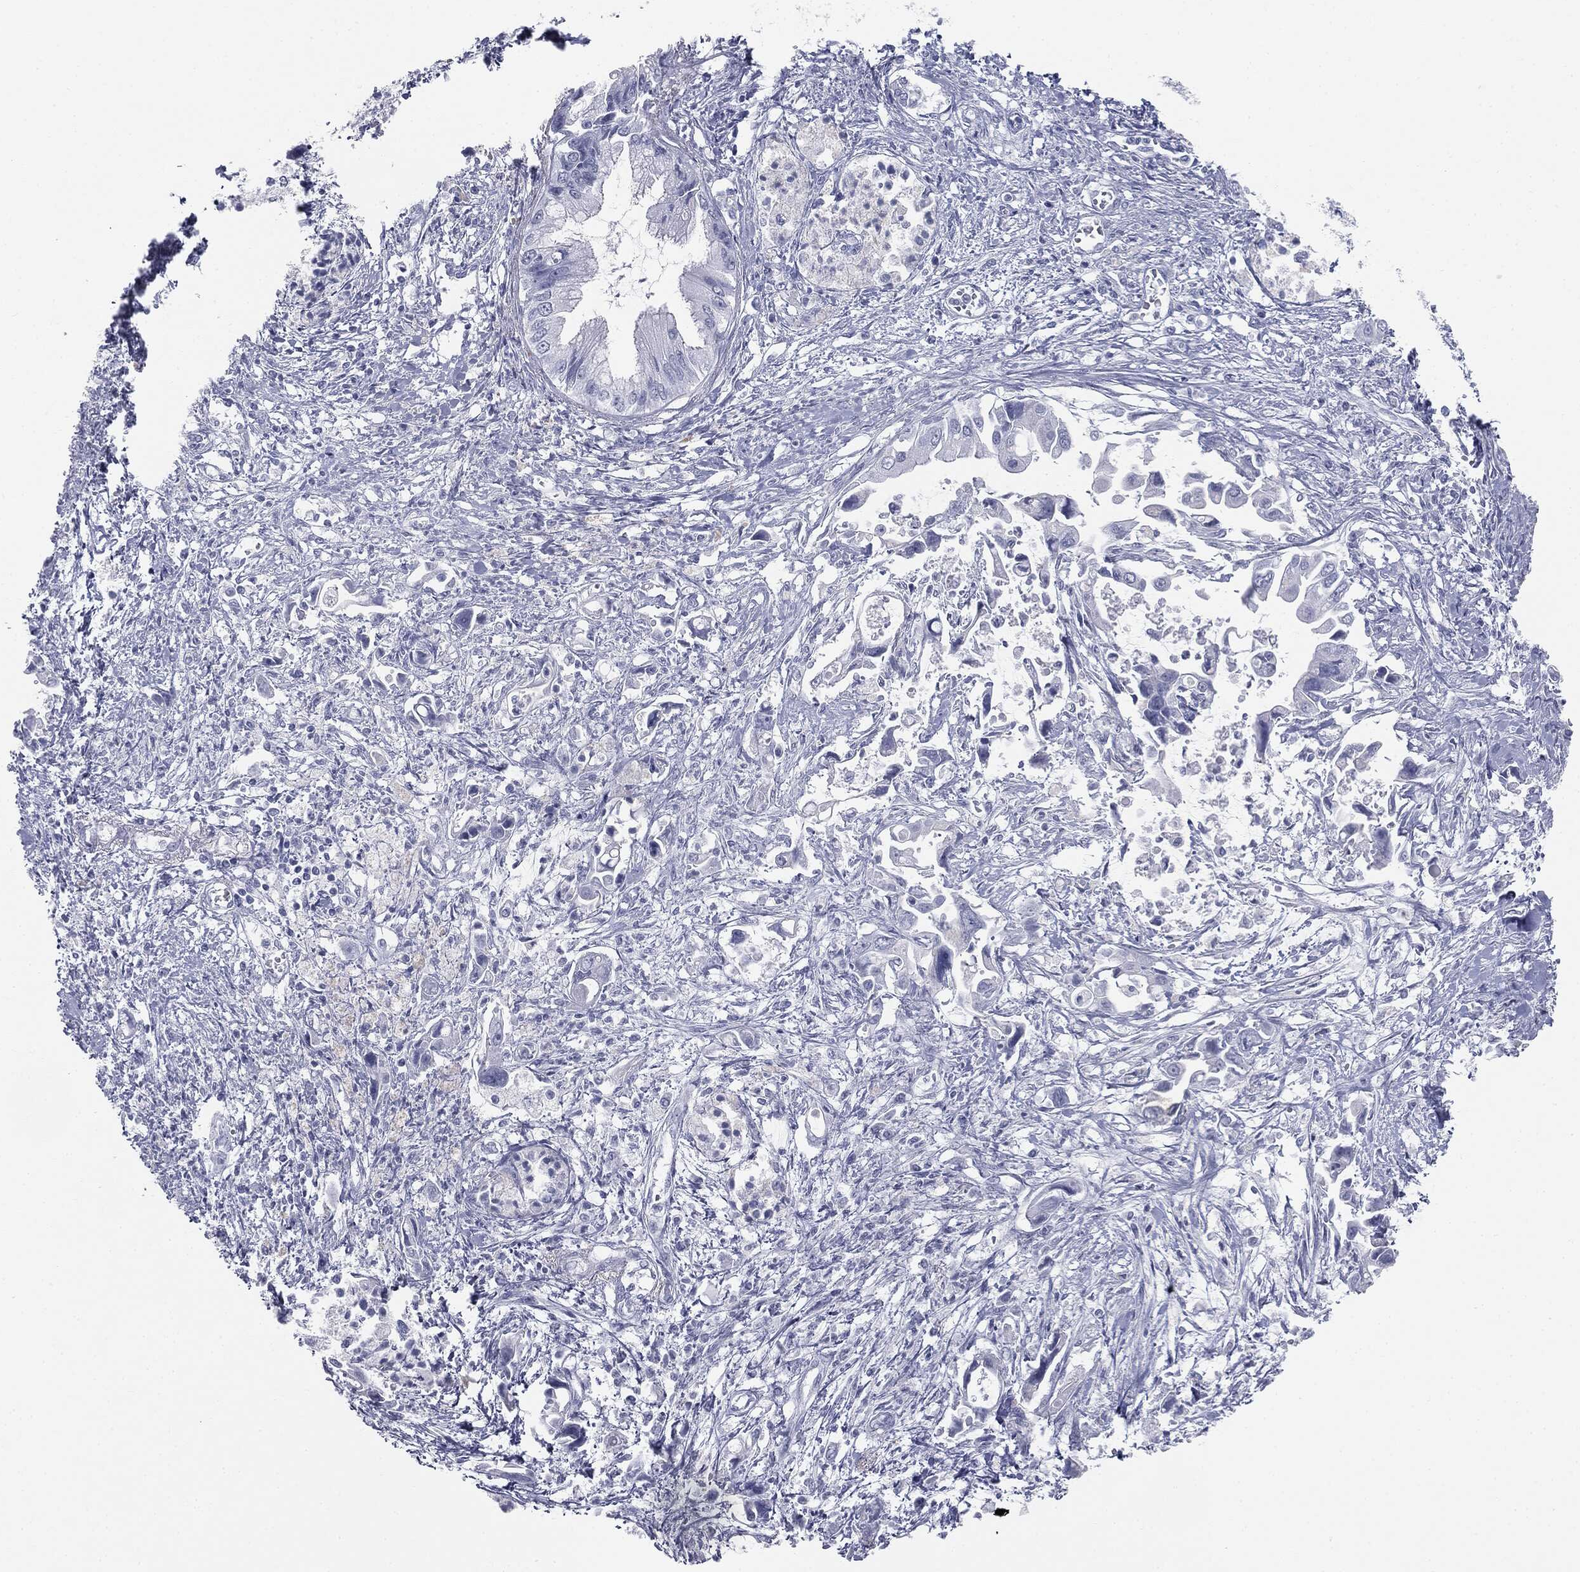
{"staining": {"intensity": "negative", "quantity": "none", "location": "none"}, "tissue": "pancreatic cancer", "cell_type": "Tumor cells", "image_type": "cancer", "snomed": [{"axis": "morphology", "description": "Adenocarcinoma, NOS"}, {"axis": "topography", "description": "Pancreas"}], "caption": "Tumor cells show no significant positivity in pancreatic adenocarcinoma. (DAB (3,3'-diaminobenzidine) immunohistochemistry, high magnification).", "gene": "TPO", "patient": {"sex": "male", "age": 84}}